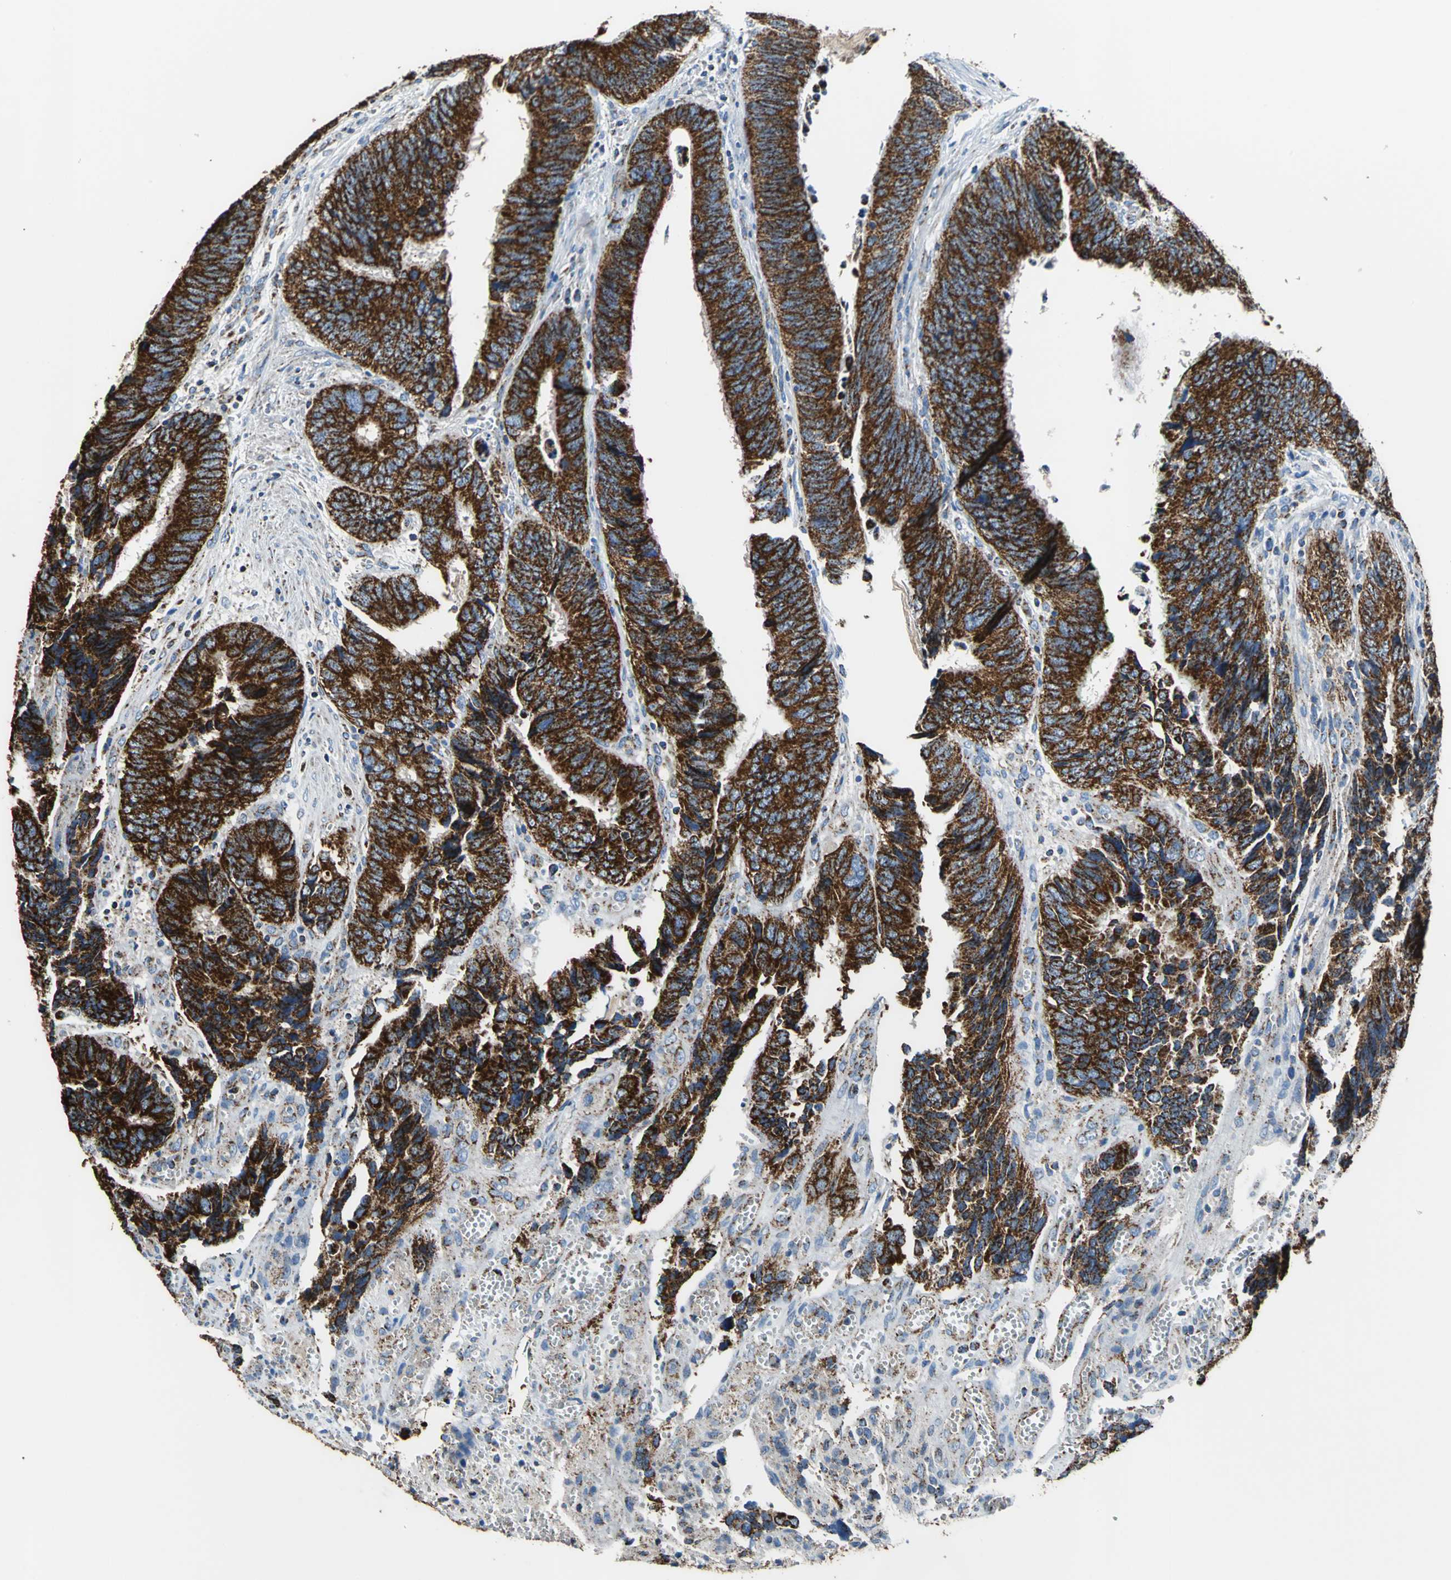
{"staining": {"intensity": "strong", "quantity": ">75%", "location": "cytoplasmic/membranous"}, "tissue": "colorectal cancer", "cell_type": "Tumor cells", "image_type": "cancer", "snomed": [{"axis": "morphology", "description": "Adenocarcinoma, NOS"}, {"axis": "topography", "description": "Colon"}], "caption": "A high amount of strong cytoplasmic/membranous expression is identified in approximately >75% of tumor cells in adenocarcinoma (colorectal) tissue.", "gene": "ECH1", "patient": {"sex": "male", "age": 72}}